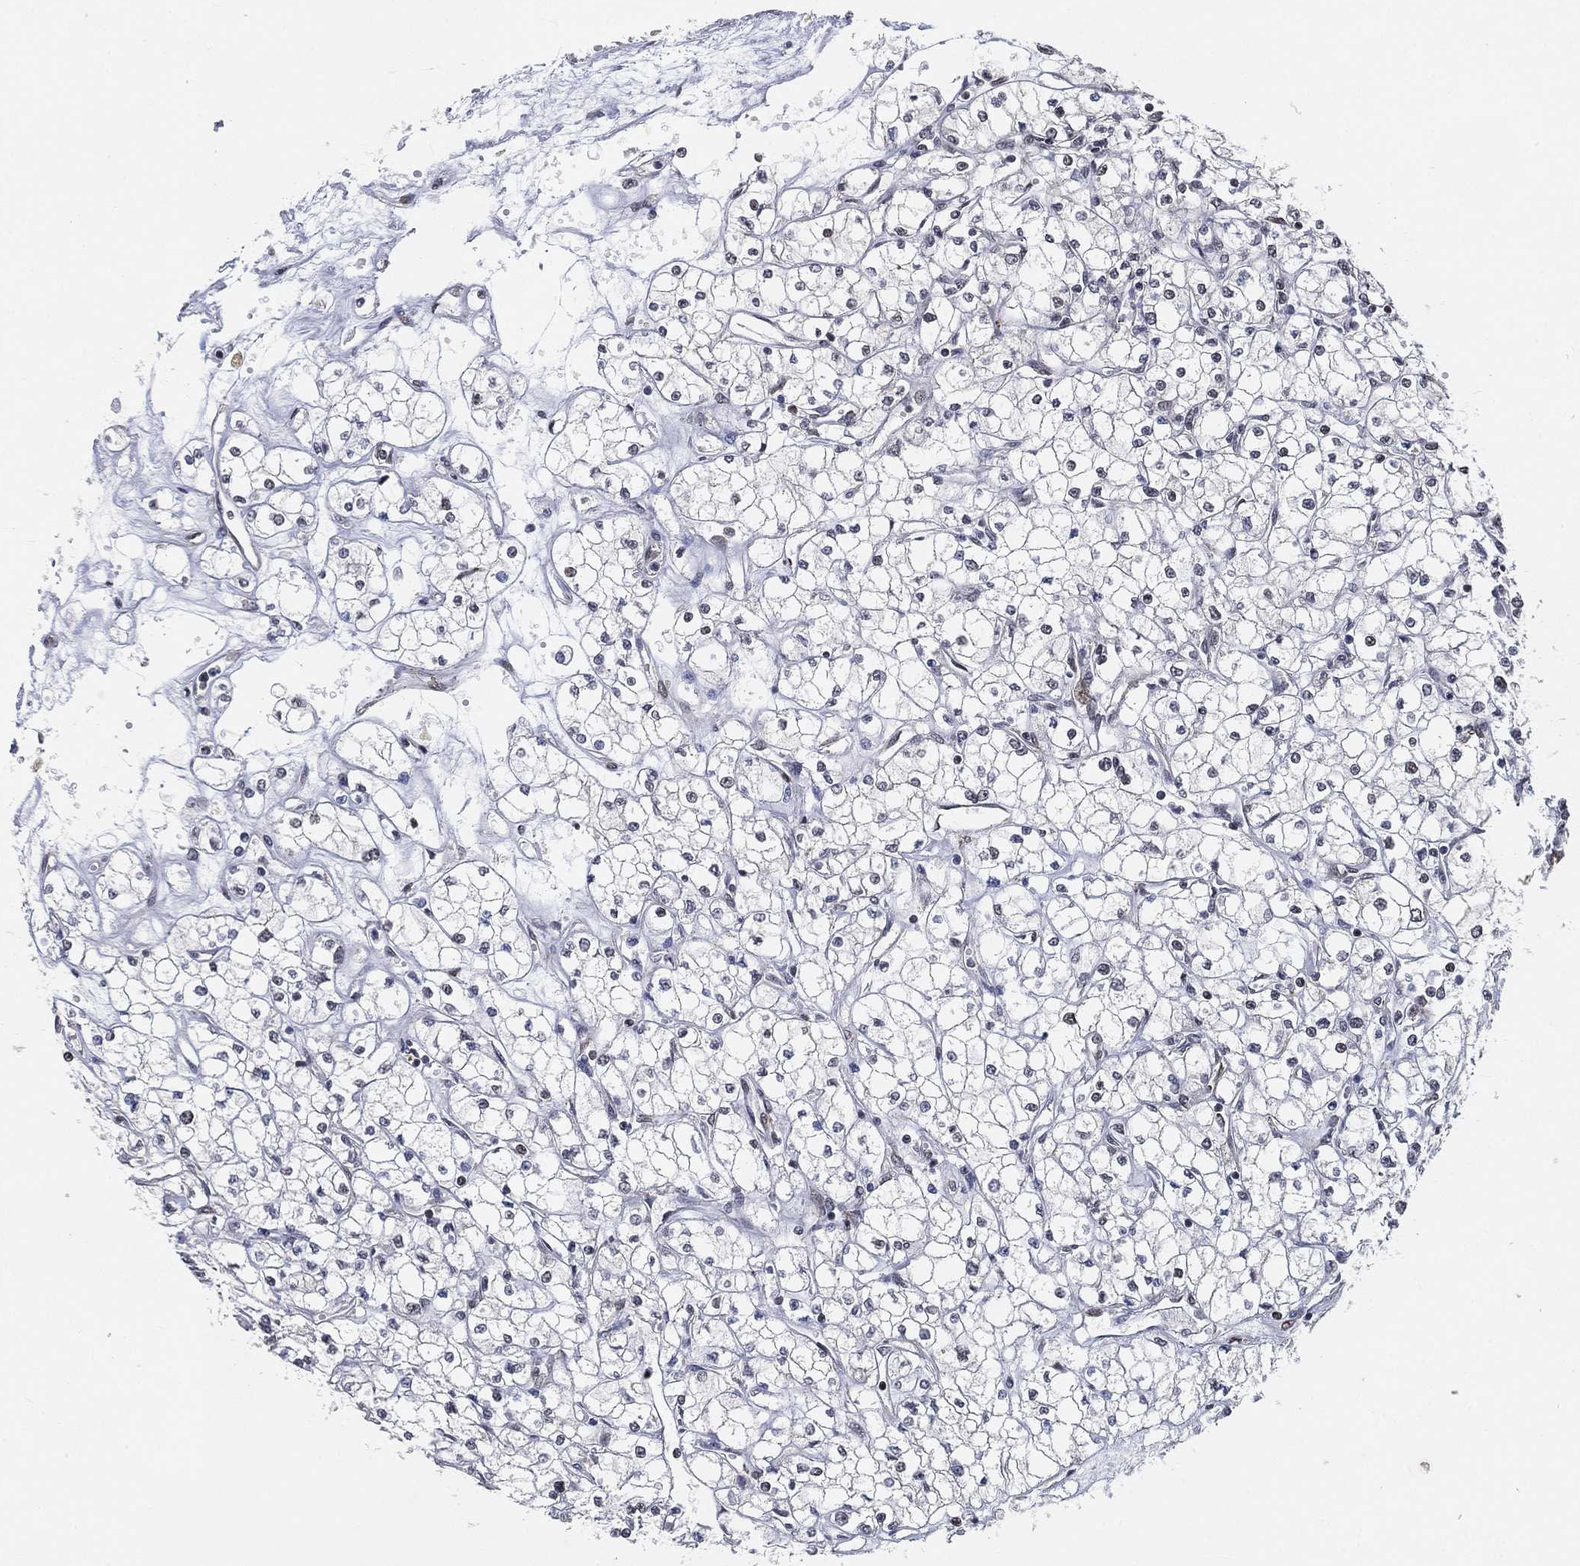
{"staining": {"intensity": "negative", "quantity": "none", "location": "none"}, "tissue": "renal cancer", "cell_type": "Tumor cells", "image_type": "cancer", "snomed": [{"axis": "morphology", "description": "Adenocarcinoma, NOS"}, {"axis": "topography", "description": "Kidney"}], "caption": "A high-resolution image shows immunohistochemistry (IHC) staining of renal cancer, which shows no significant expression in tumor cells. (IHC, brightfield microscopy, high magnification).", "gene": "RSRC2", "patient": {"sex": "male", "age": 67}}